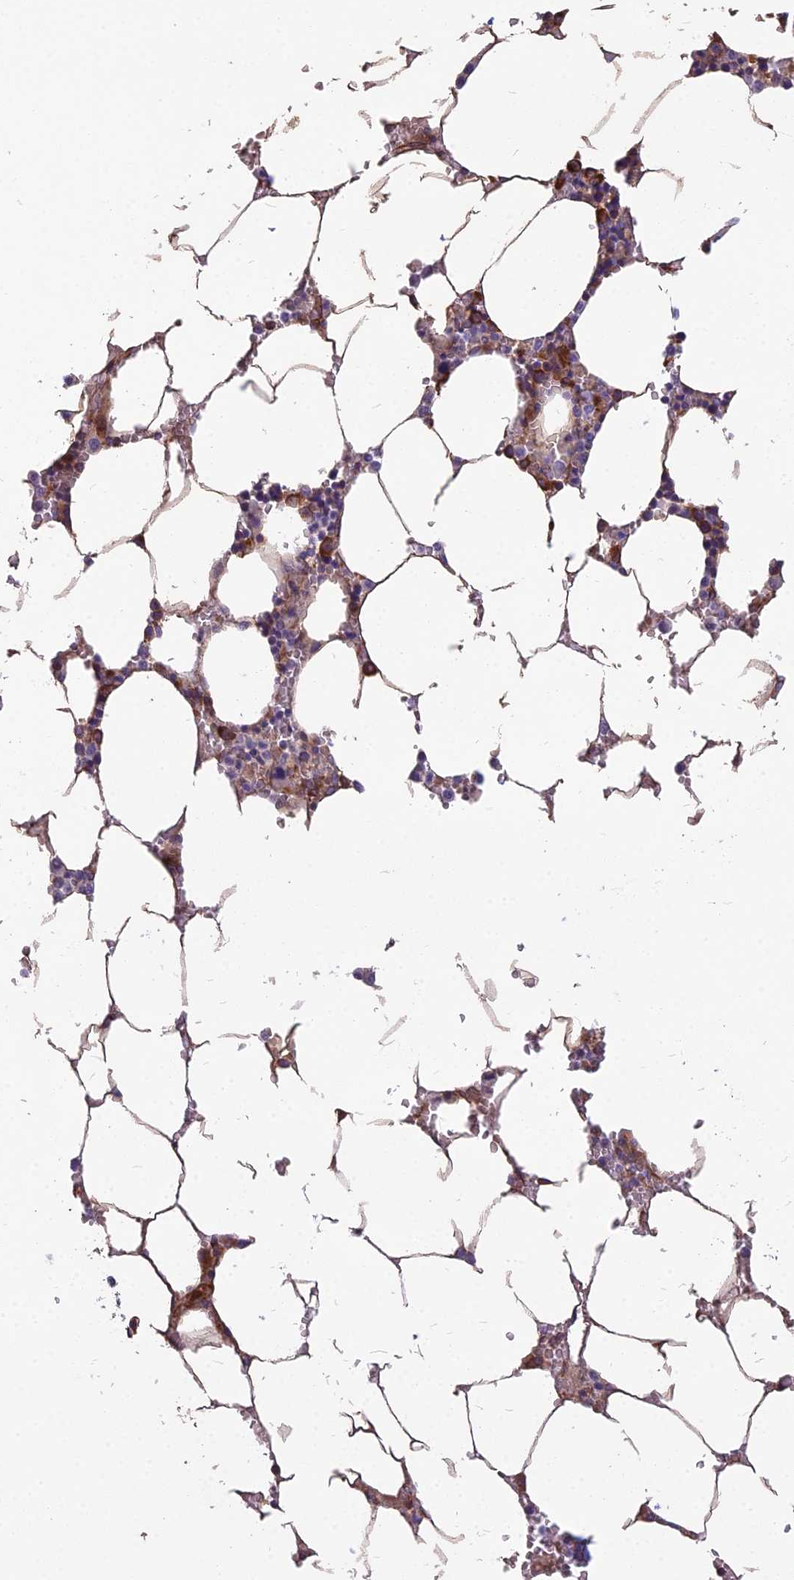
{"staining": {"intensity": "moderate", "quantity": "<25%", "location": "cytoplasmic/membranous"}, "tissue": "bone marrow", "cell_type": "Hematopoietic cells", "image_type": "normal", "snomed": [{"axis": "morphology", "description": "Normal tissue, NOS"}, {"axis": "topography", "description": "Bone marrow"}], "caption": "An image of bone marrow stained for a protein demonstrates moderate cytoplasmic/membranous brown staining in hematopoietic cells. (DAB IHC with brightfield microscopy, high magnification).", "gene": "SPDL1", "patient": {"sex": "male", "age": 70}}